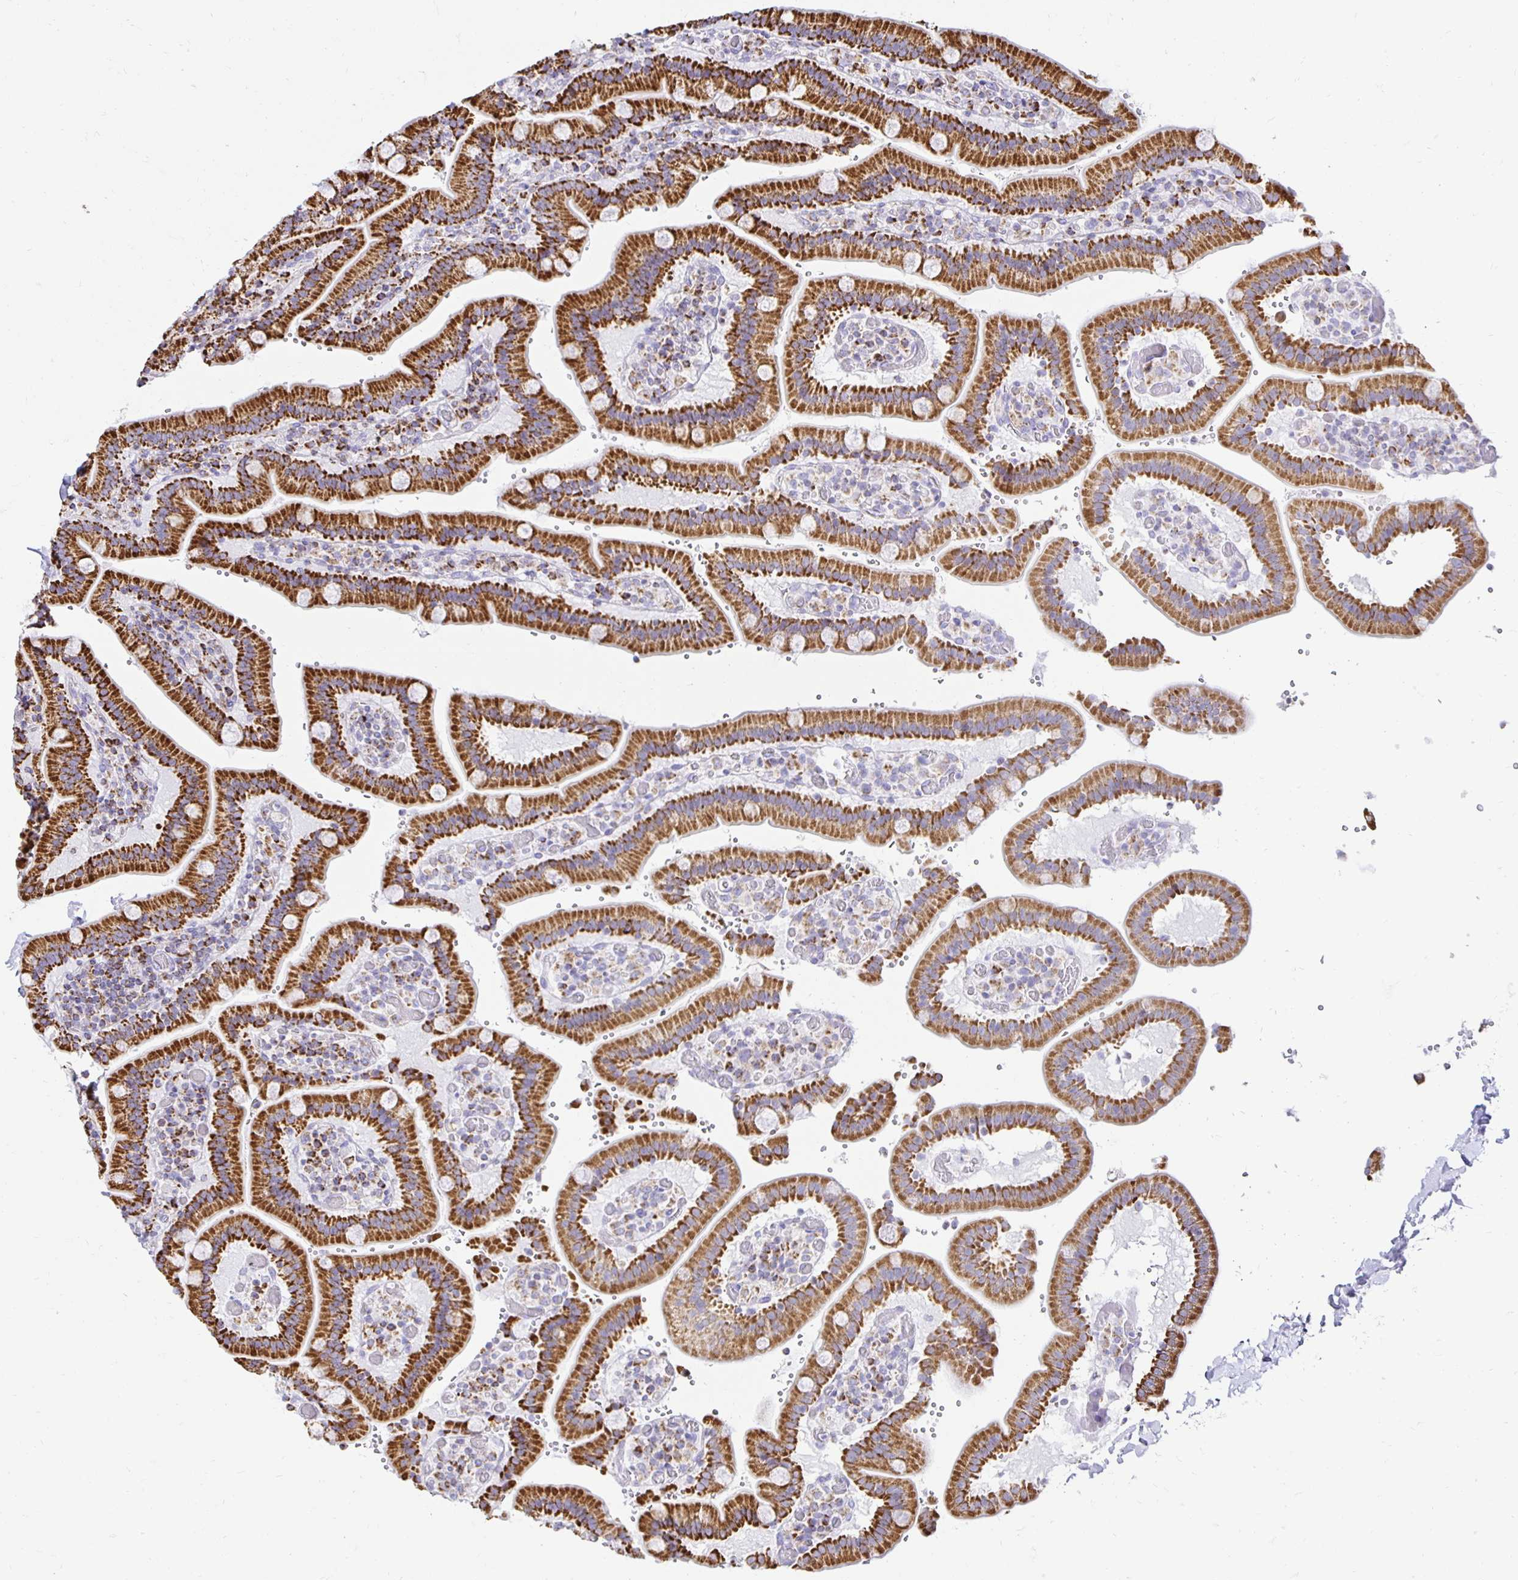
{"staining": {"intensity": "strong", "quantity": ">75%", "location": "cytoplasmic/membranous"}, "tissue": "duodenum", "cell_type": "Glandular cells", "image_type": "normal", "snomed": [{"axis": "morphology", "description": "Normal tissue, NOS"}, {"axis": "topography", "description": "Duodenum"}], "caption": "Benign duodenum was stained to show a protein in brown. There is high levels of strong cytoplasmic/membranous expression in about >75% of glandular cells. (Stains: DAB in brown, nuclei in blue, Microscopy: brightfield microscopy at high magnification).", "gene": "PLAAT2", "patient": {"sex": "female", "age": 62}}